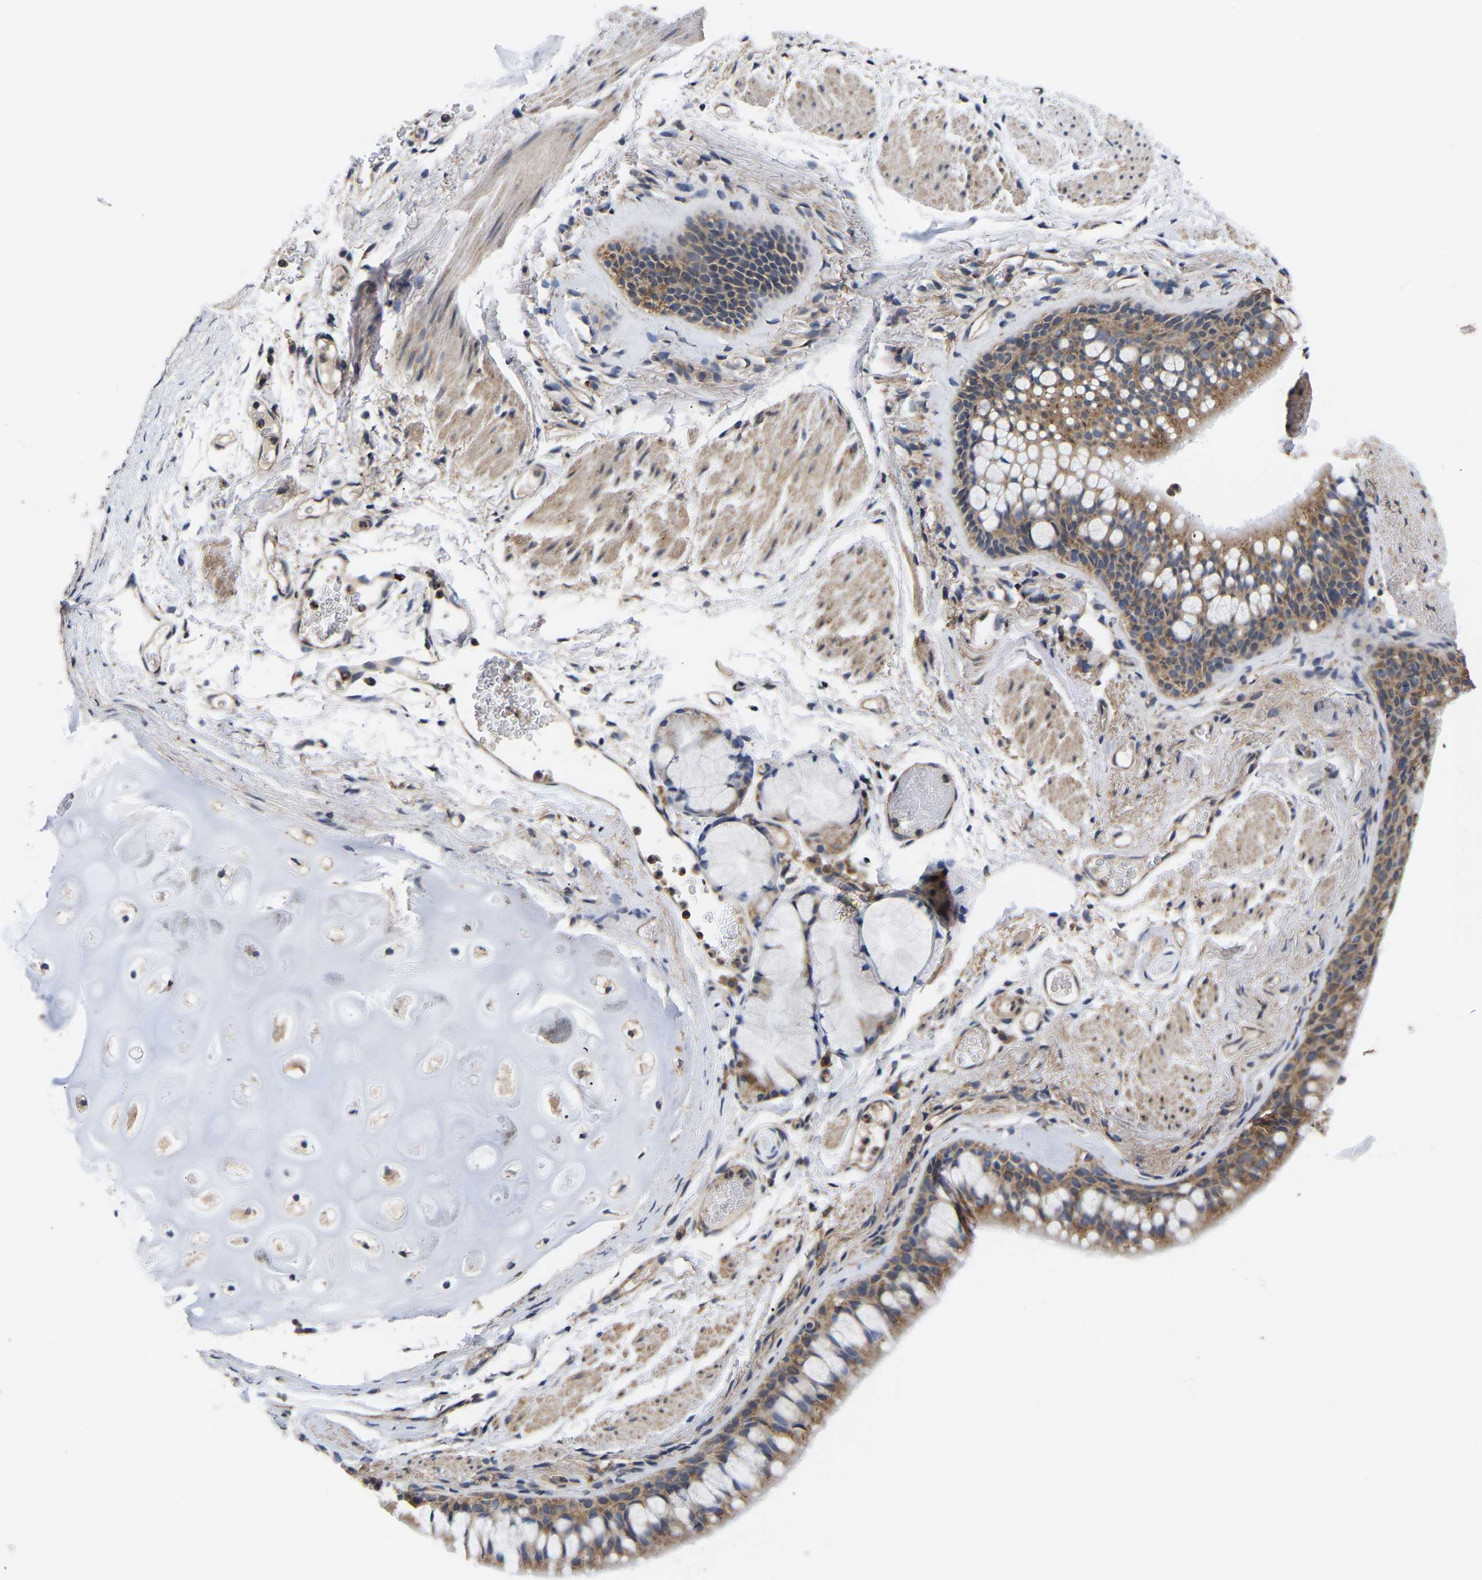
{"staining": {"intensity": "moderate", "quantity": ">75%", "location": "cytoplasmic/membranous"}, "tissue": "bronchus", "cell_type": "Respiratory epithelial cells", "image_type": "normal", "snomed": [{"axis": "morphology", "description": "Normal tissue, NOS"}, {"axis": "topography", "description": "Cartilage tissue"}, {"axis": "topography", "description": "Bronchus"}], "caption": "Immunohistochemical staining of benign human bronchus exhibits >75% levels of moderate cytoplasmic/membranous protein expression in approximately >75% of respiratory epithelial cells.", "gene": "AIMP2", "patient": {"sex": "female", "age": 53}}